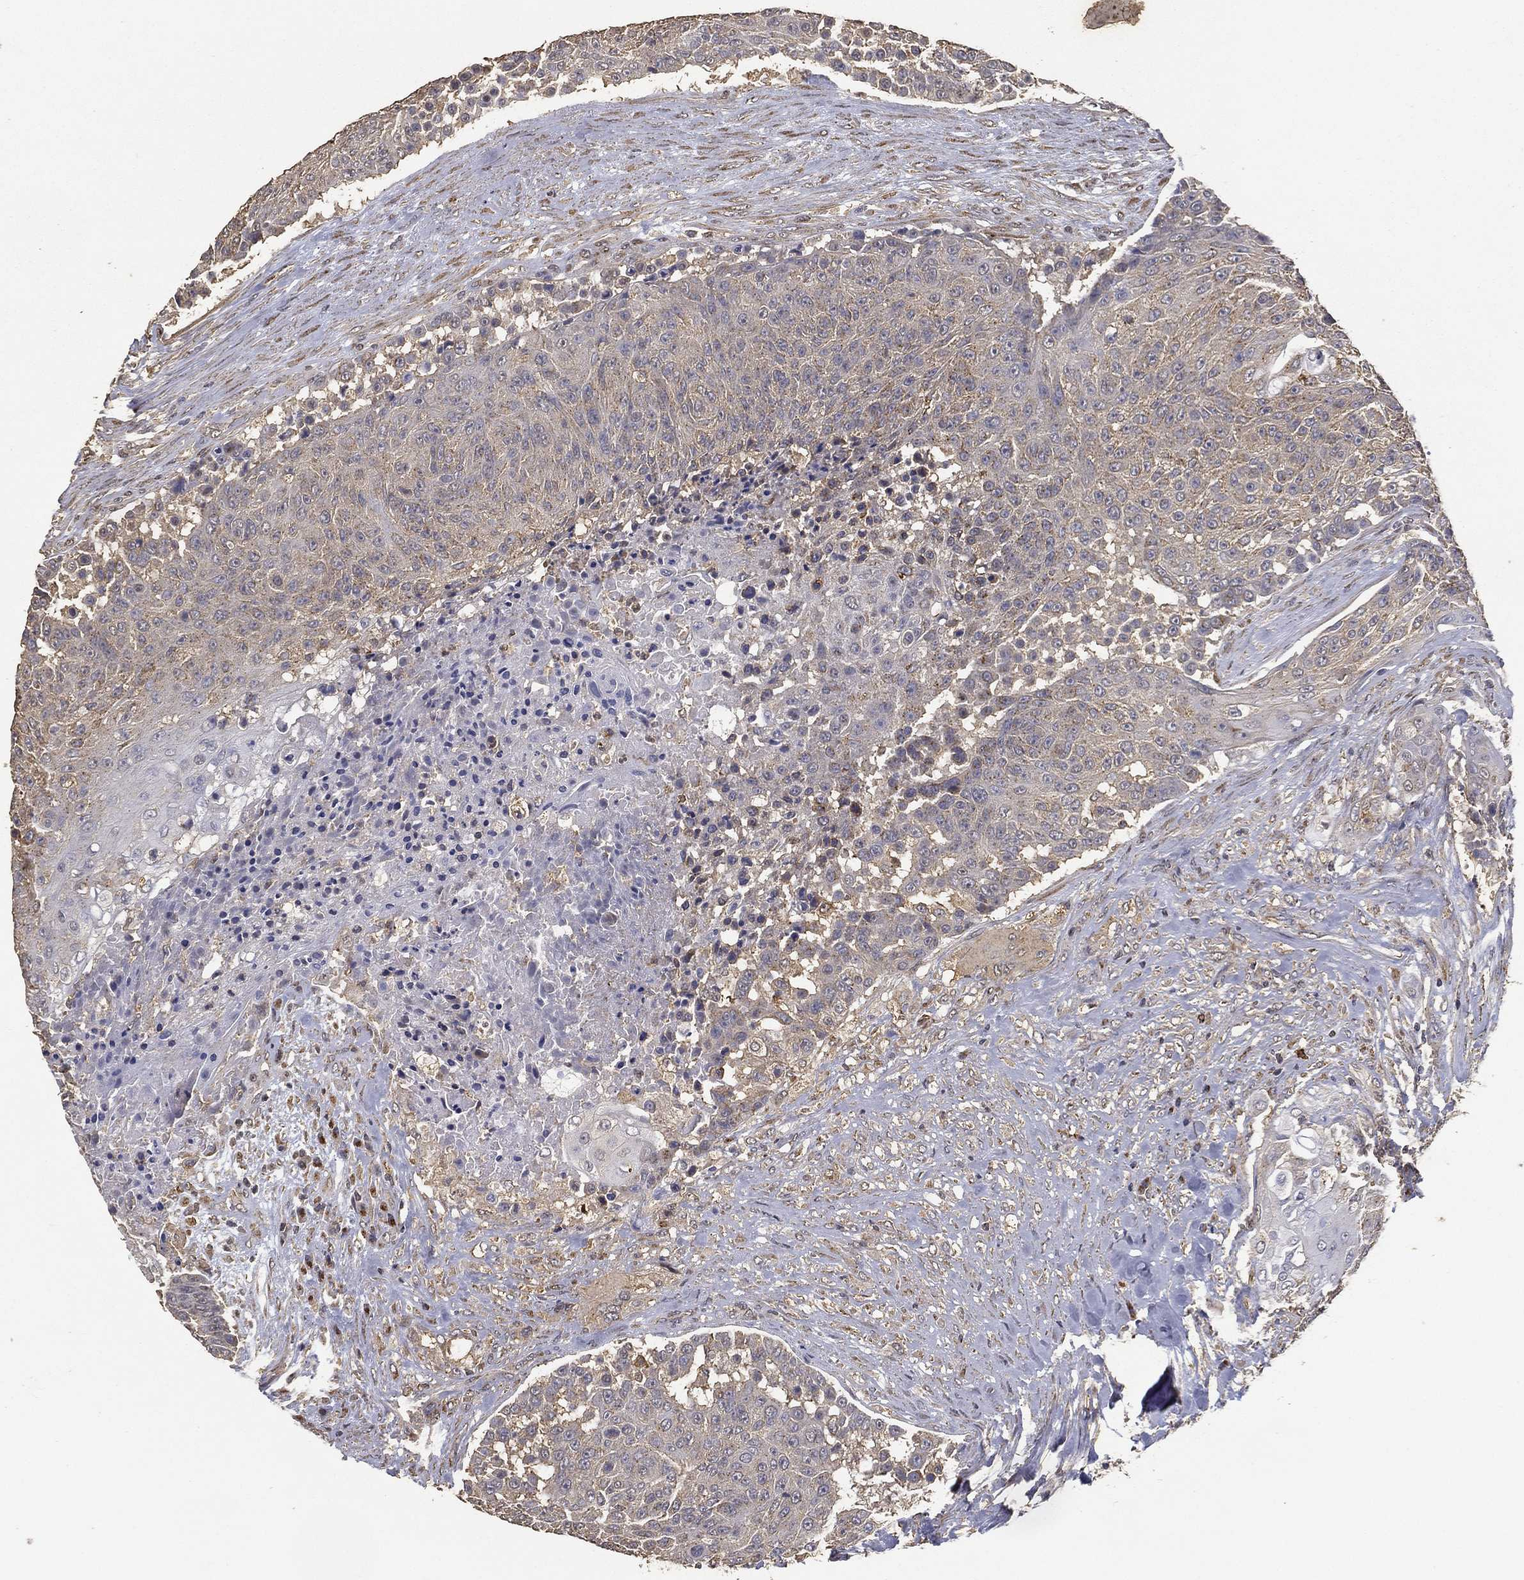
{"staining": {"intensity": "weak", "quantity": "25%-75%", "location": "cytoplasmic/membranous"}, "tissue": "urothelial cancer", "cell_type": "Tumor cells", "image_type": "cancer", "snomed": [{"axis": "morphology", "description": "Urothelial carcinoma, High grade"}, {"axis": "topography", "description": "Urinary bladder"}], "caption": "Brown immunohistochemical staining in human urothelial carcinoma (high-grade) displays weak cytoplasmic/membranous staining in about 25%-75% of tumor cells.", "gene": "GPR183", "patient": {"sex": "female", "age": 63}}